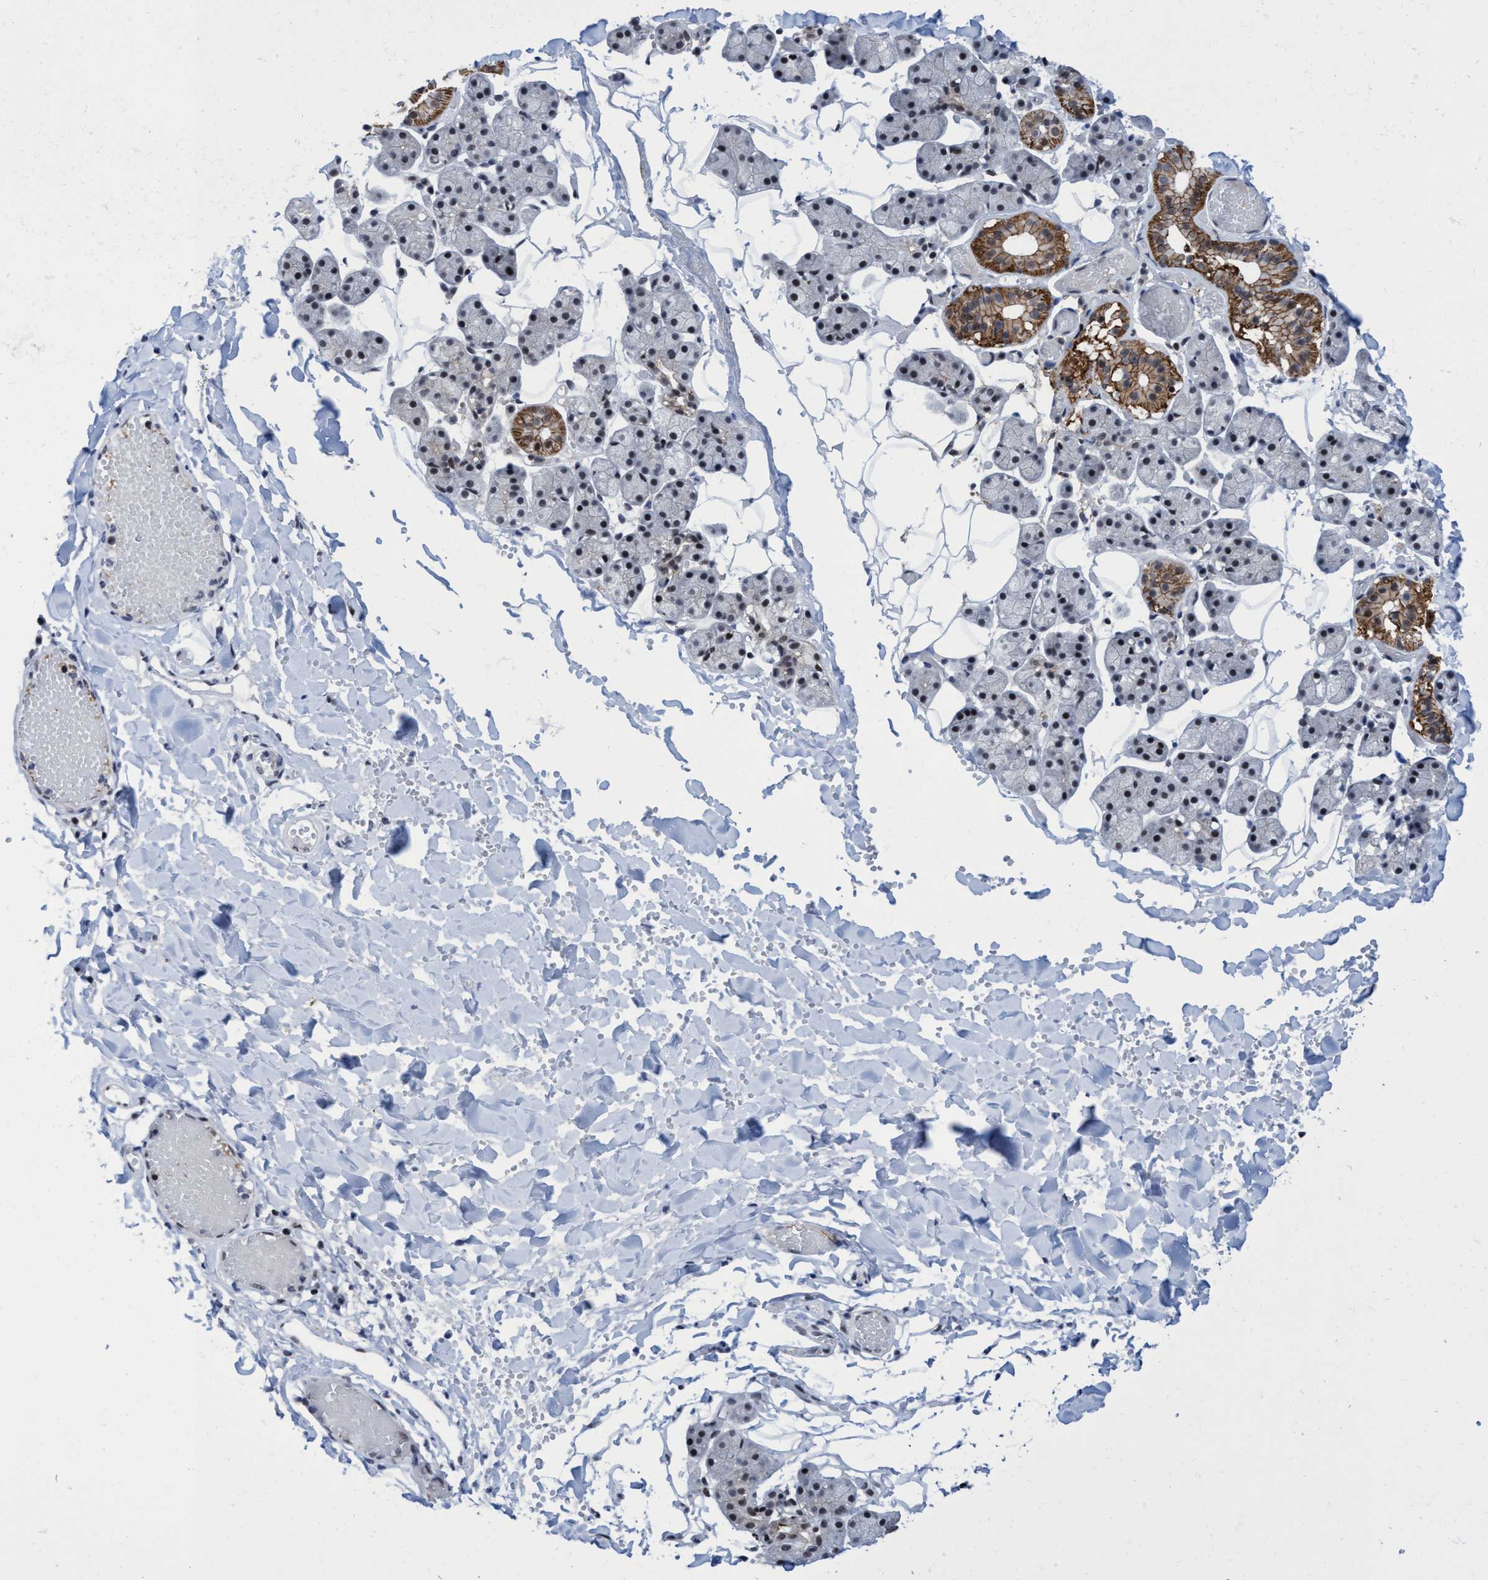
{"staining": {"intensity": "strong", "quantity": "25%-75%", "location": "cytoplasmic/membranous,nuclear"}, "tissue": "salivary gland", "cell_type": "Glandular cells", "image_type": "normal", "snomed": [{"axis": "morphology", "description": "Normal tissue, NOS"}, {"axis": "topography", "description": "Salivary gland"}], "caption": "About 25%-75% of glandular cells in benign human salivary gland demonstrate strong cytoplasmic/membranous,nuclear protein expression as visualized by brown immunohistochemical staining.", "gene": "C9orf78", "patient": {"sex": "female", "age": 33}}